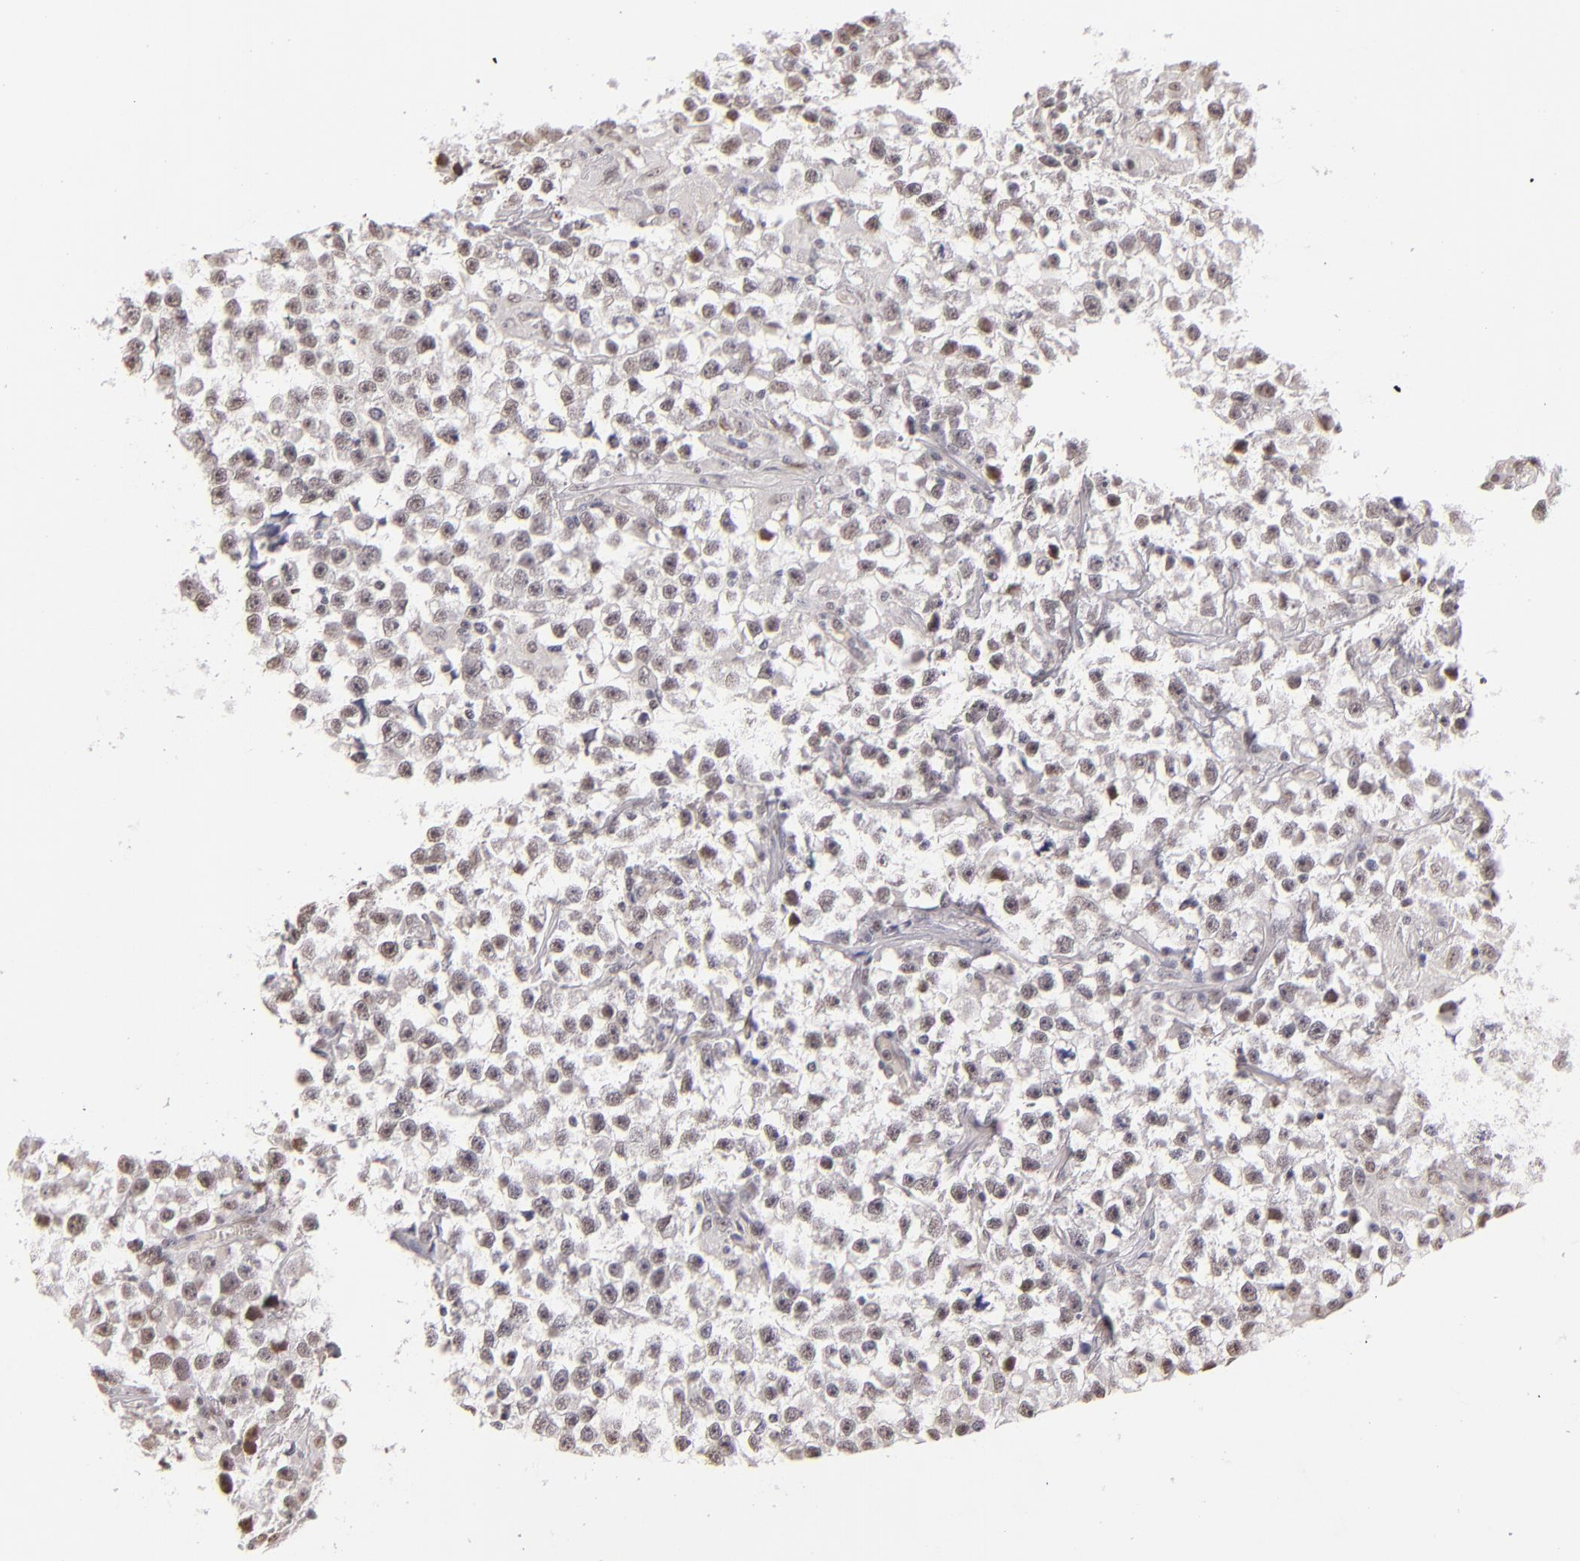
{"staining": {"intensity": "weak", "quantity": ">75%", "location": "nuclear"}, "tissue": "testis cancer", "cell_type": "Tumor cells", "image_type": "cancer", "snomed": [{"axis": "morphology", "description": "Seminoma, NOS"}, {"axis": "topography", "description": "Testis"}], "caption": "Brown immunohistochemical staining in human testis cancer (seminoma) displays weak nuclear positivity in approximately >75% of tumor cells.", "gene": "NCOR2", "patient": {"sex": "male", "age": 33}}